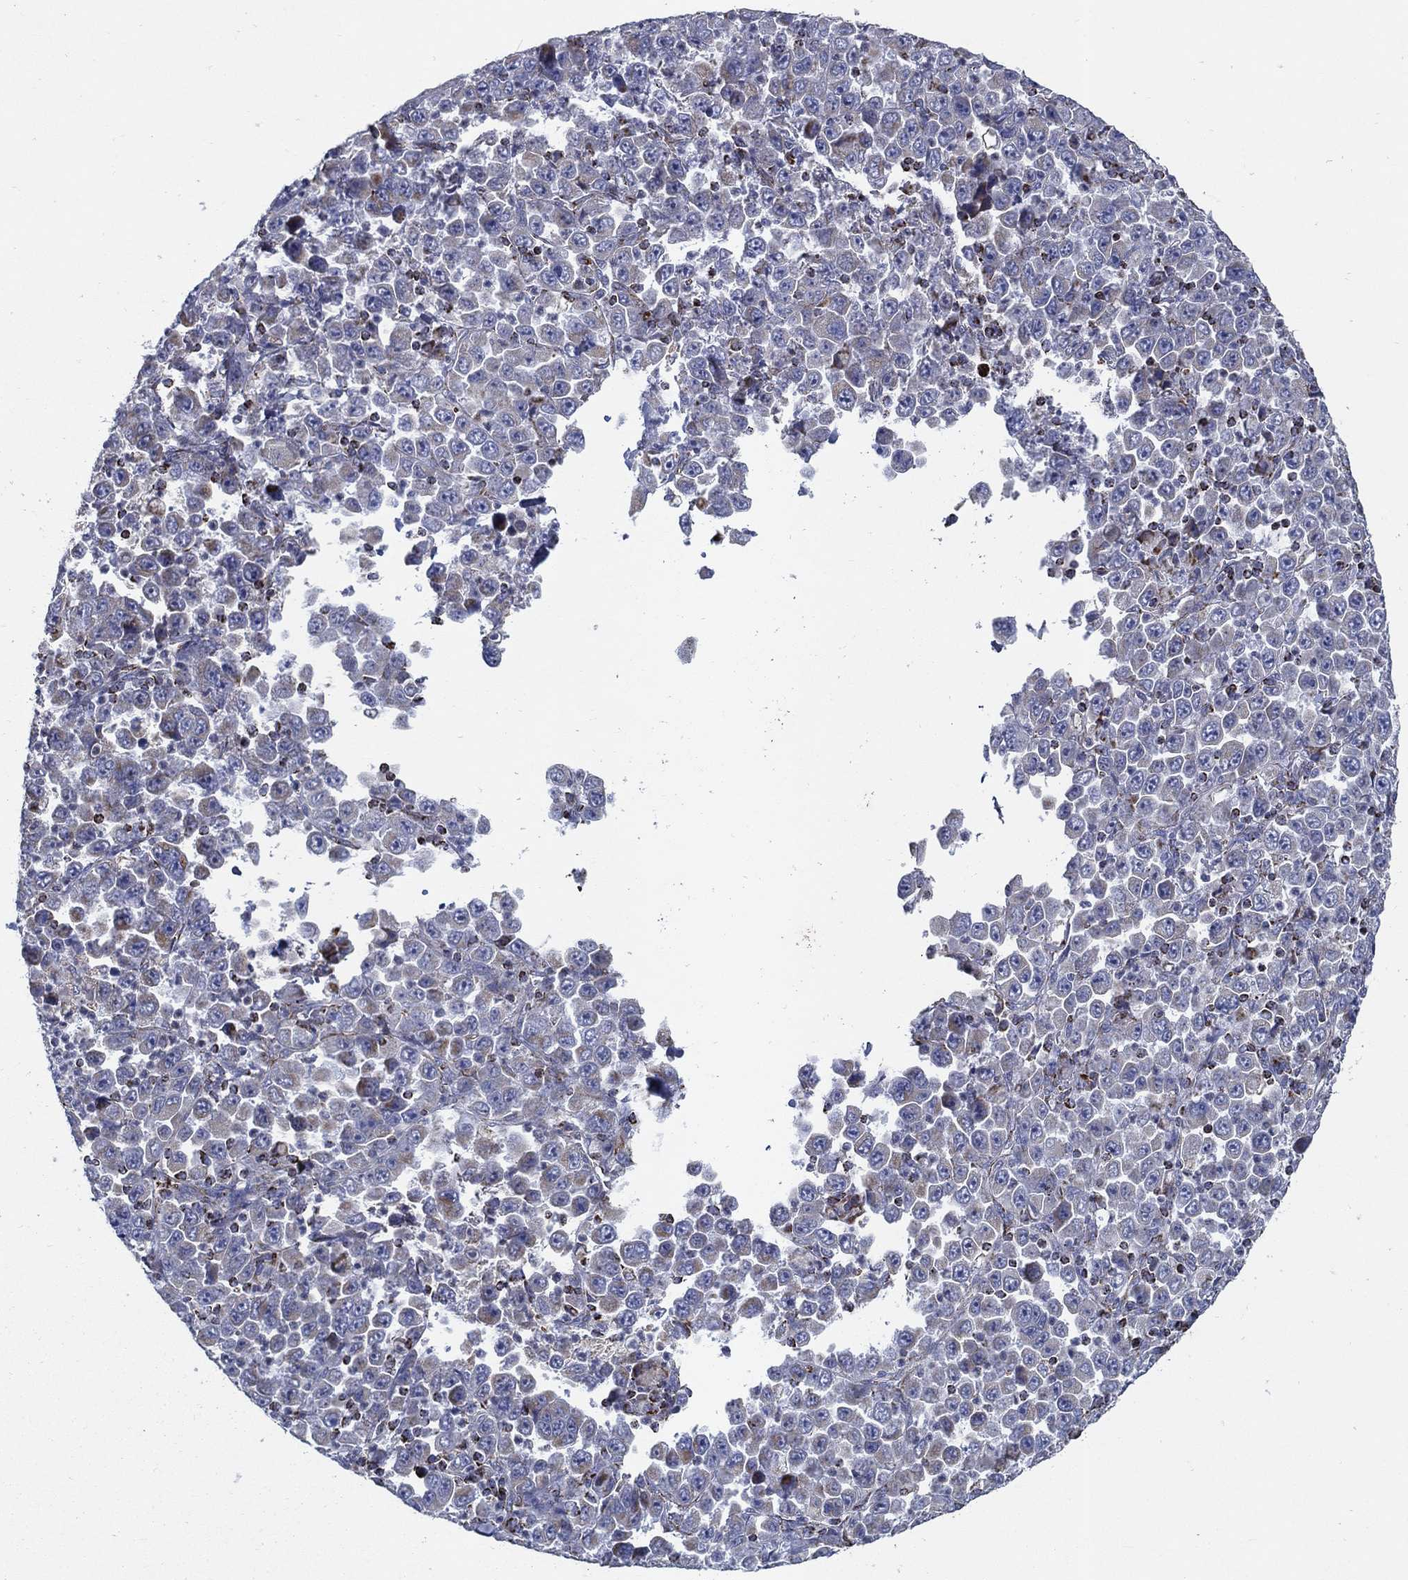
{"staining": {"intensity": "weak", "quantity": "<25%", "location": "cytoplasmic/membranous"}, "tissue": "stomach cancer", "cell_type": "Tumor cells", "image_type": "cancer", "snomed": [{"axis": "morphology", "description": "Normal tissue, NOS"}, {"axis": "morphology", "description": "Adenocarcinoma, NOS"}, {"axis": "topography", "description": "Stomach, upper"}, {"axis": "topography", "description": "Stomach"}], "caption": "High magnification brightfield microscopy of adenocarcinoma (stomach) stained with DAB (brown) and counterstained with hematoxylin (blue): tumor cells show no significant expression.", "gene": "SFXN1", "patient": {"sex": "male", "age": 59}}